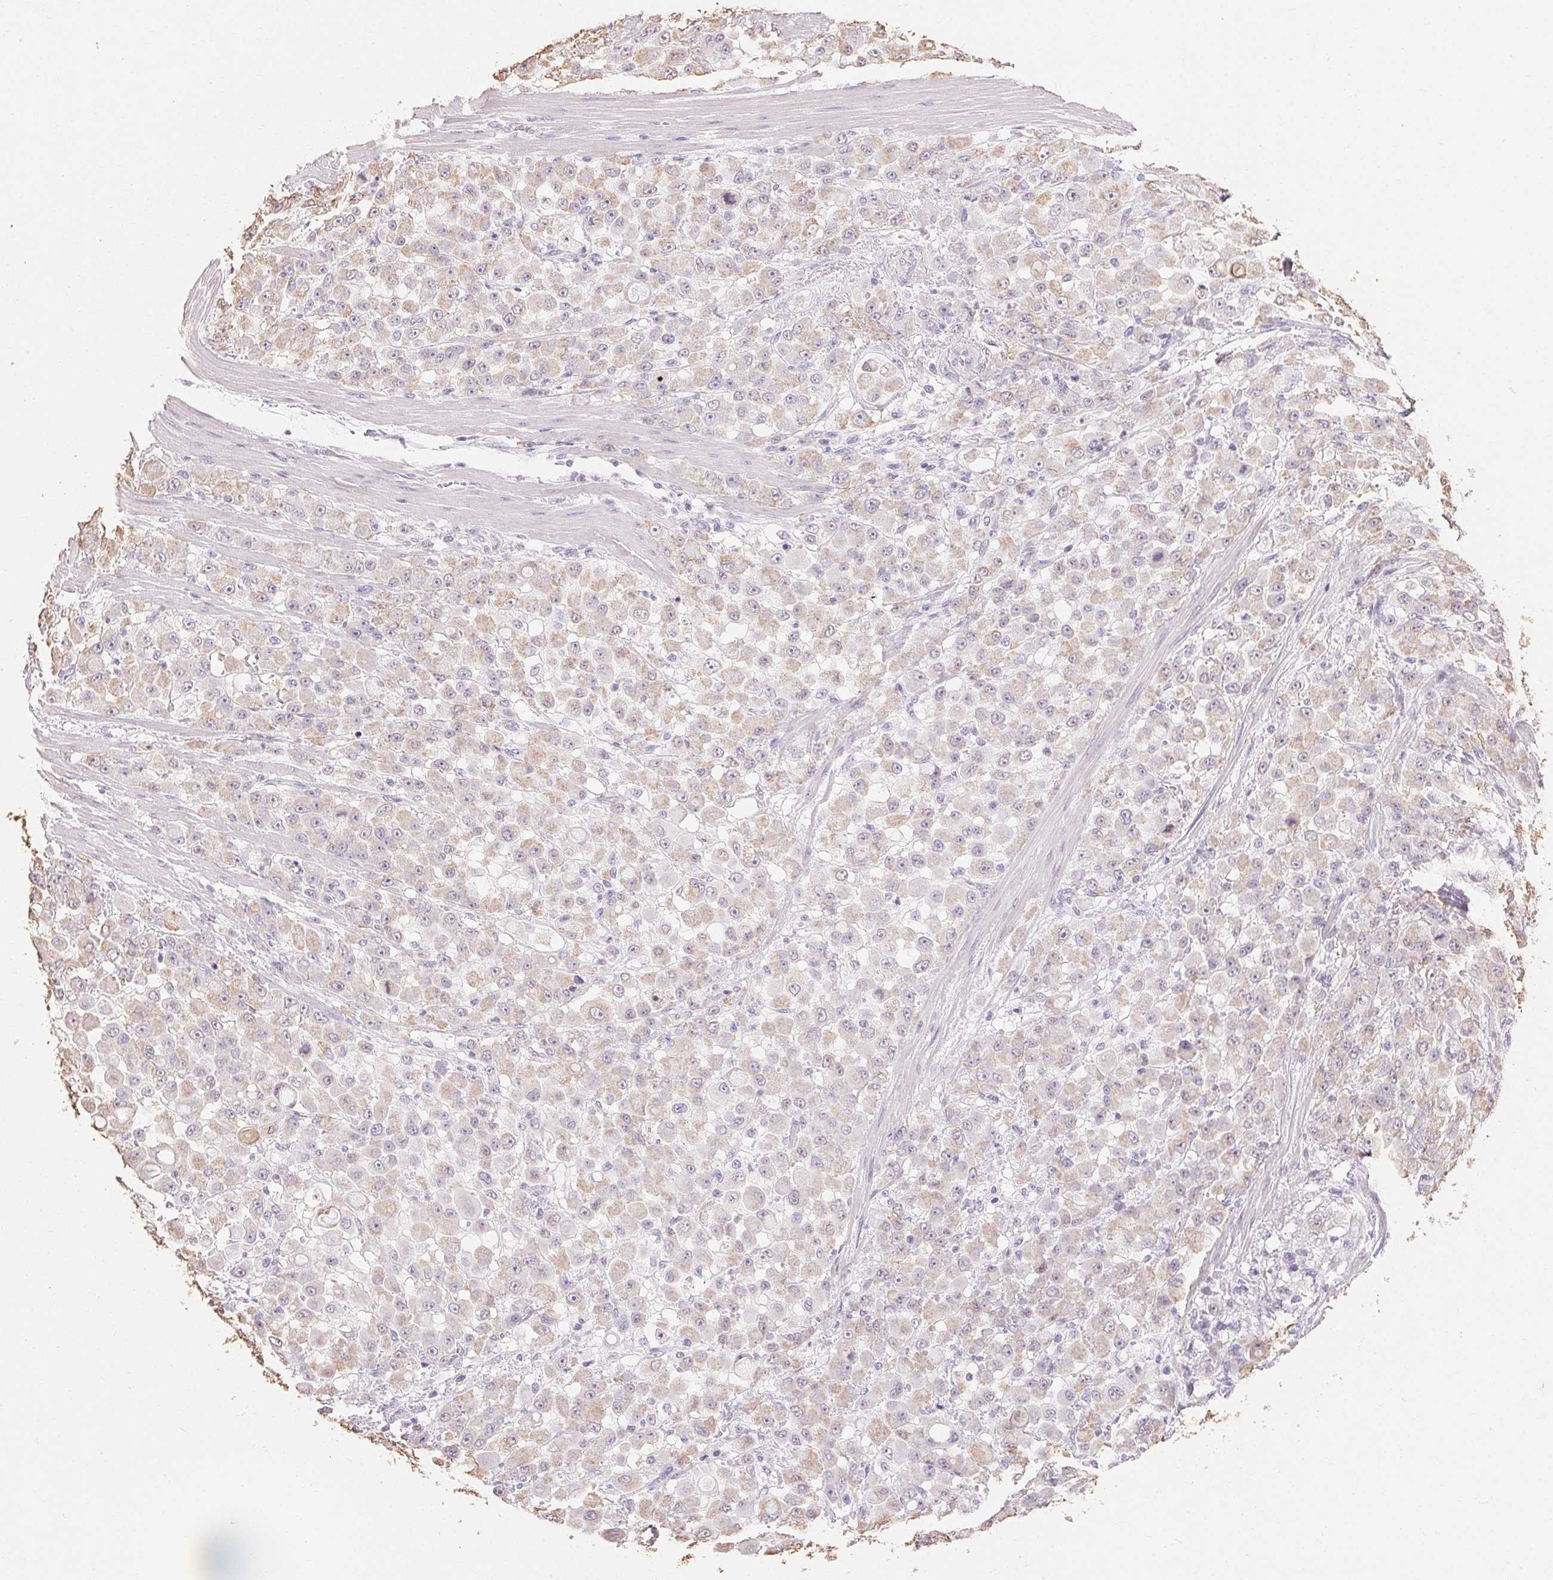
{"staining": {"intensity": "weak", "quantity": "25%-75%", "location": "cytoplasmic/membranous"}, "tissue": "stomach cancer", "cell_type": "Tumor cells", "image_type": "cancer", "snomed": [{"axis": "morphology", "description": "Adenocarcinoma, NOS"}, {"axis": "topography", "description": "Stomach"}], "caption": "Immunohistochemistry (DAB (3,3'-diaminobenzidine)) staining of adenocarcinoma (stomach) exhibits weak cytoplasmic/membranous protein expression in about 25%-75% of tumor cells.", "gene": "MAP7D2", "patient": {"sex": "female", "age": 76}}